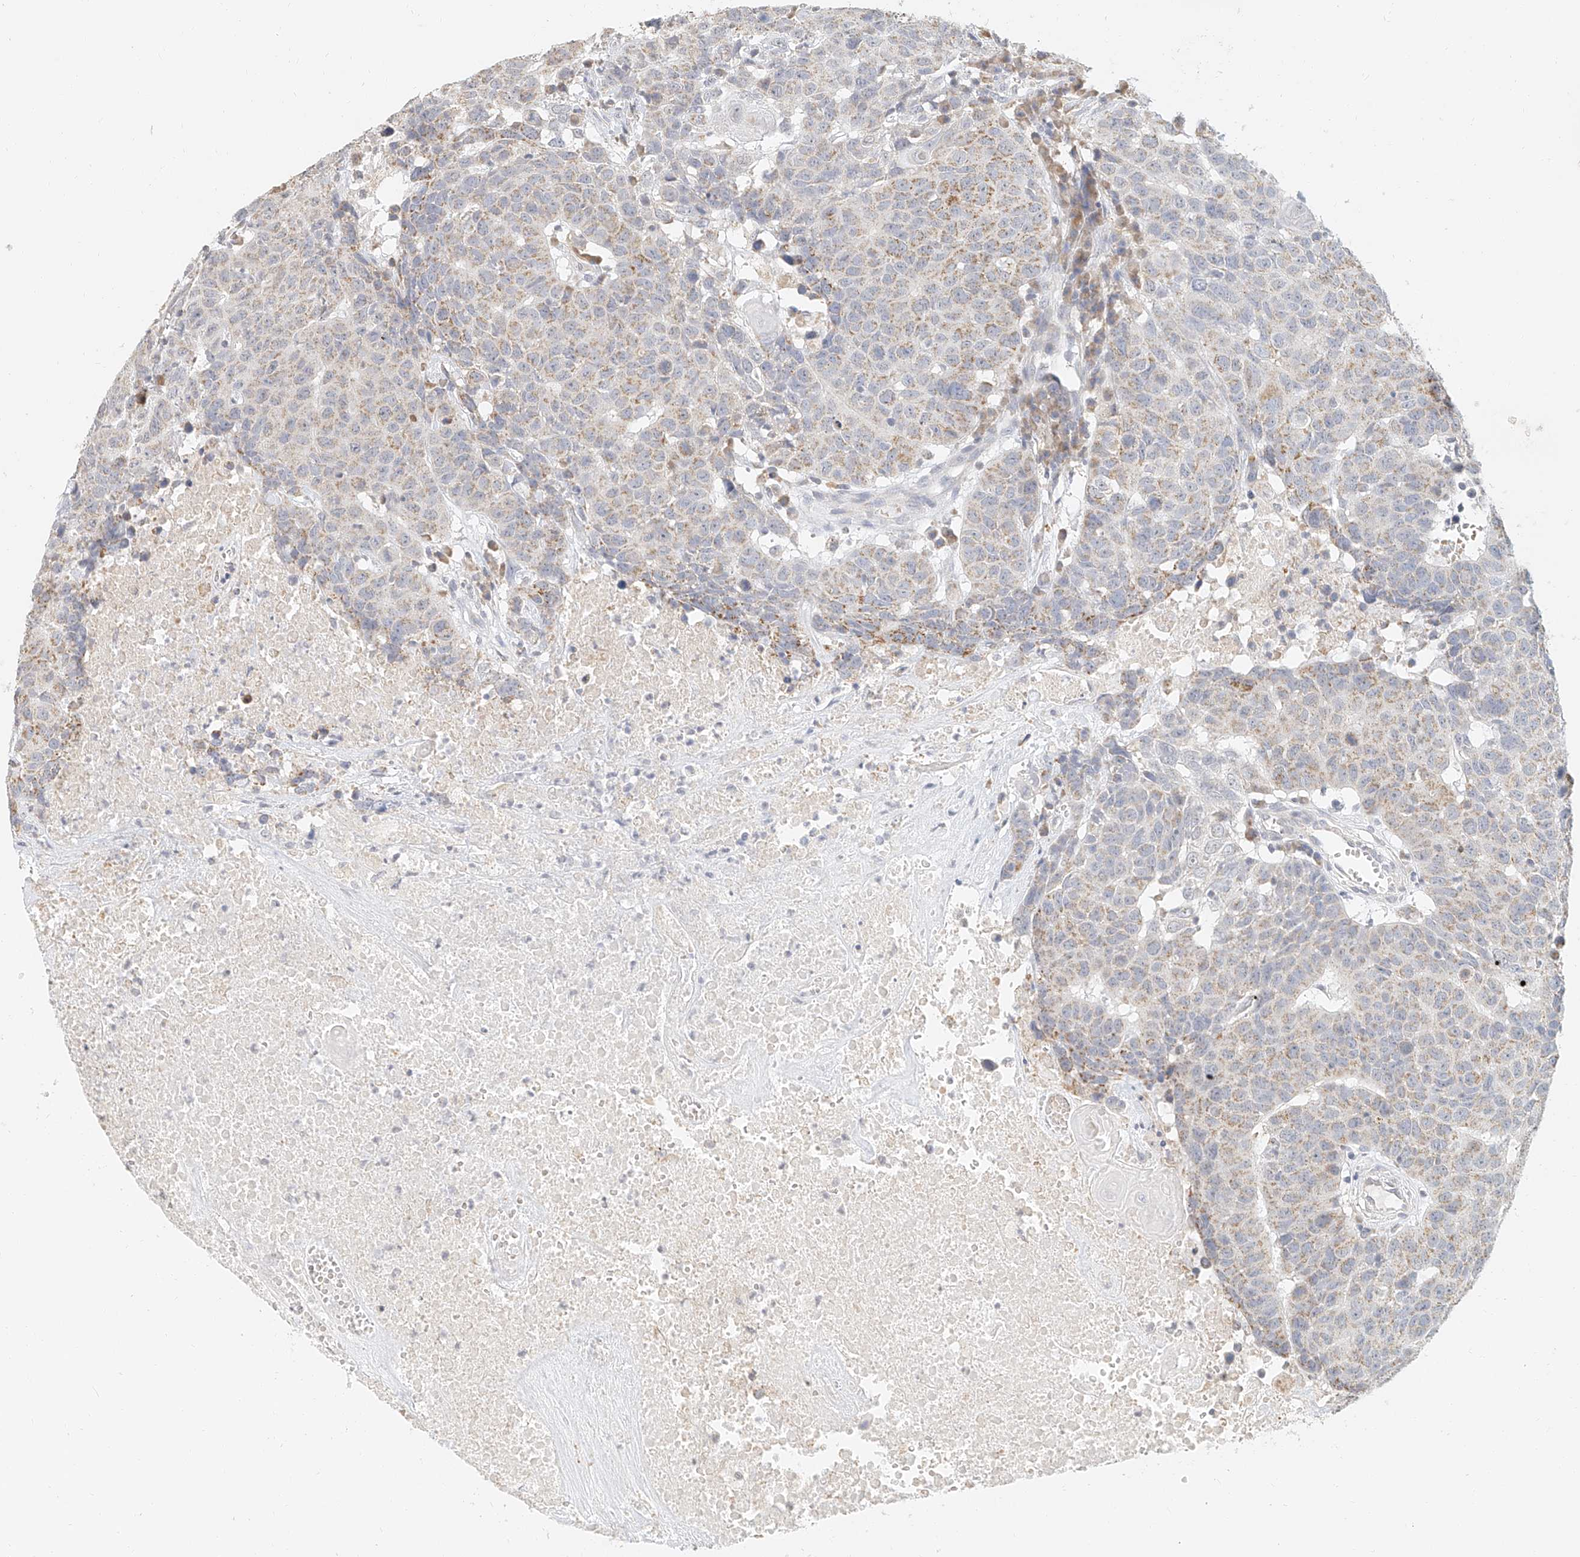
{"staining": {"intensity": "weak", "quantity": "25%-75%", "location": "cytoplasmic/membranous"}, "tissue": "head and neck cancer", "cell_type": "Tumor cells", "image_type": "cancer", "snomed": [{"axis": "morphology", "description": "Squamous cell carcinoma, NOS"}, {"axis": "topography", "description": "Head-Neck"}], "caption": "Immunohistochemical staining of head and neck cancer displays low levels of weak cytoplasmic/membranous protein positivity in about 25%-75% of tumor cells. The protein of interest is stained brown, and the nuclei are stained in blue (DAB (3,3'-diaminobenzidine) IHC with brightfield microscopy, high magnification).", "gene": "CXorf58", "patient": {"sex": "male", "age": 66}}